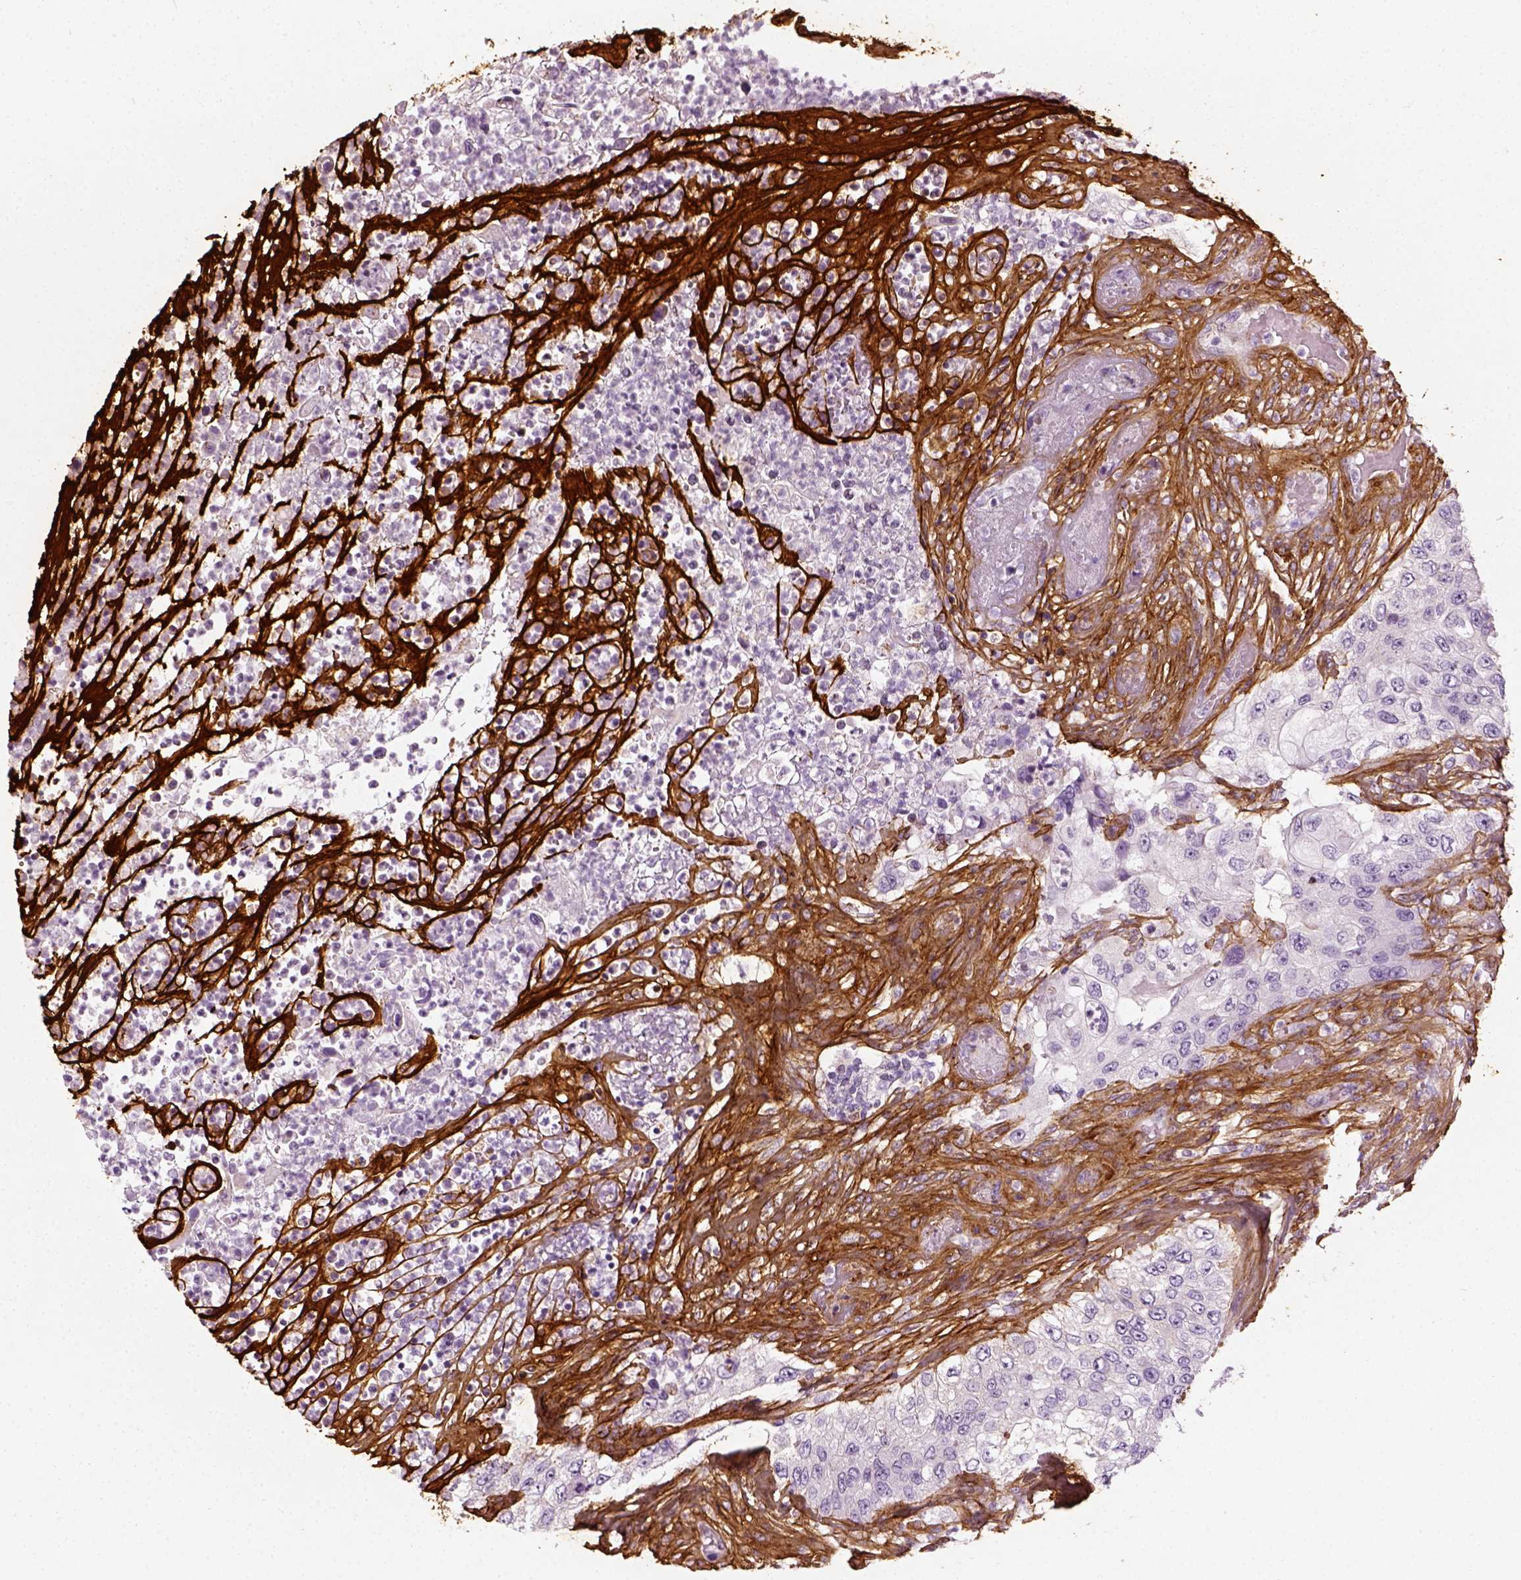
{"staining": {"intensity": "negative", "quantity": "none", "location": "none"}, "tissue": "urothelial cancer", "cell_type": "Tumor cells", "image_type": "cancer", "snomed": [{"axis": "morphology", "description": "Urothelial carcinoma, High grade"}, {"axis": "topography", "description": "Urinary bladder"}], "caption": "Tumor cells are negative for brown protein staining in urothelial cancer.", "gene": "COL6A2", "patient": {"sex": "female", "age": 60}}